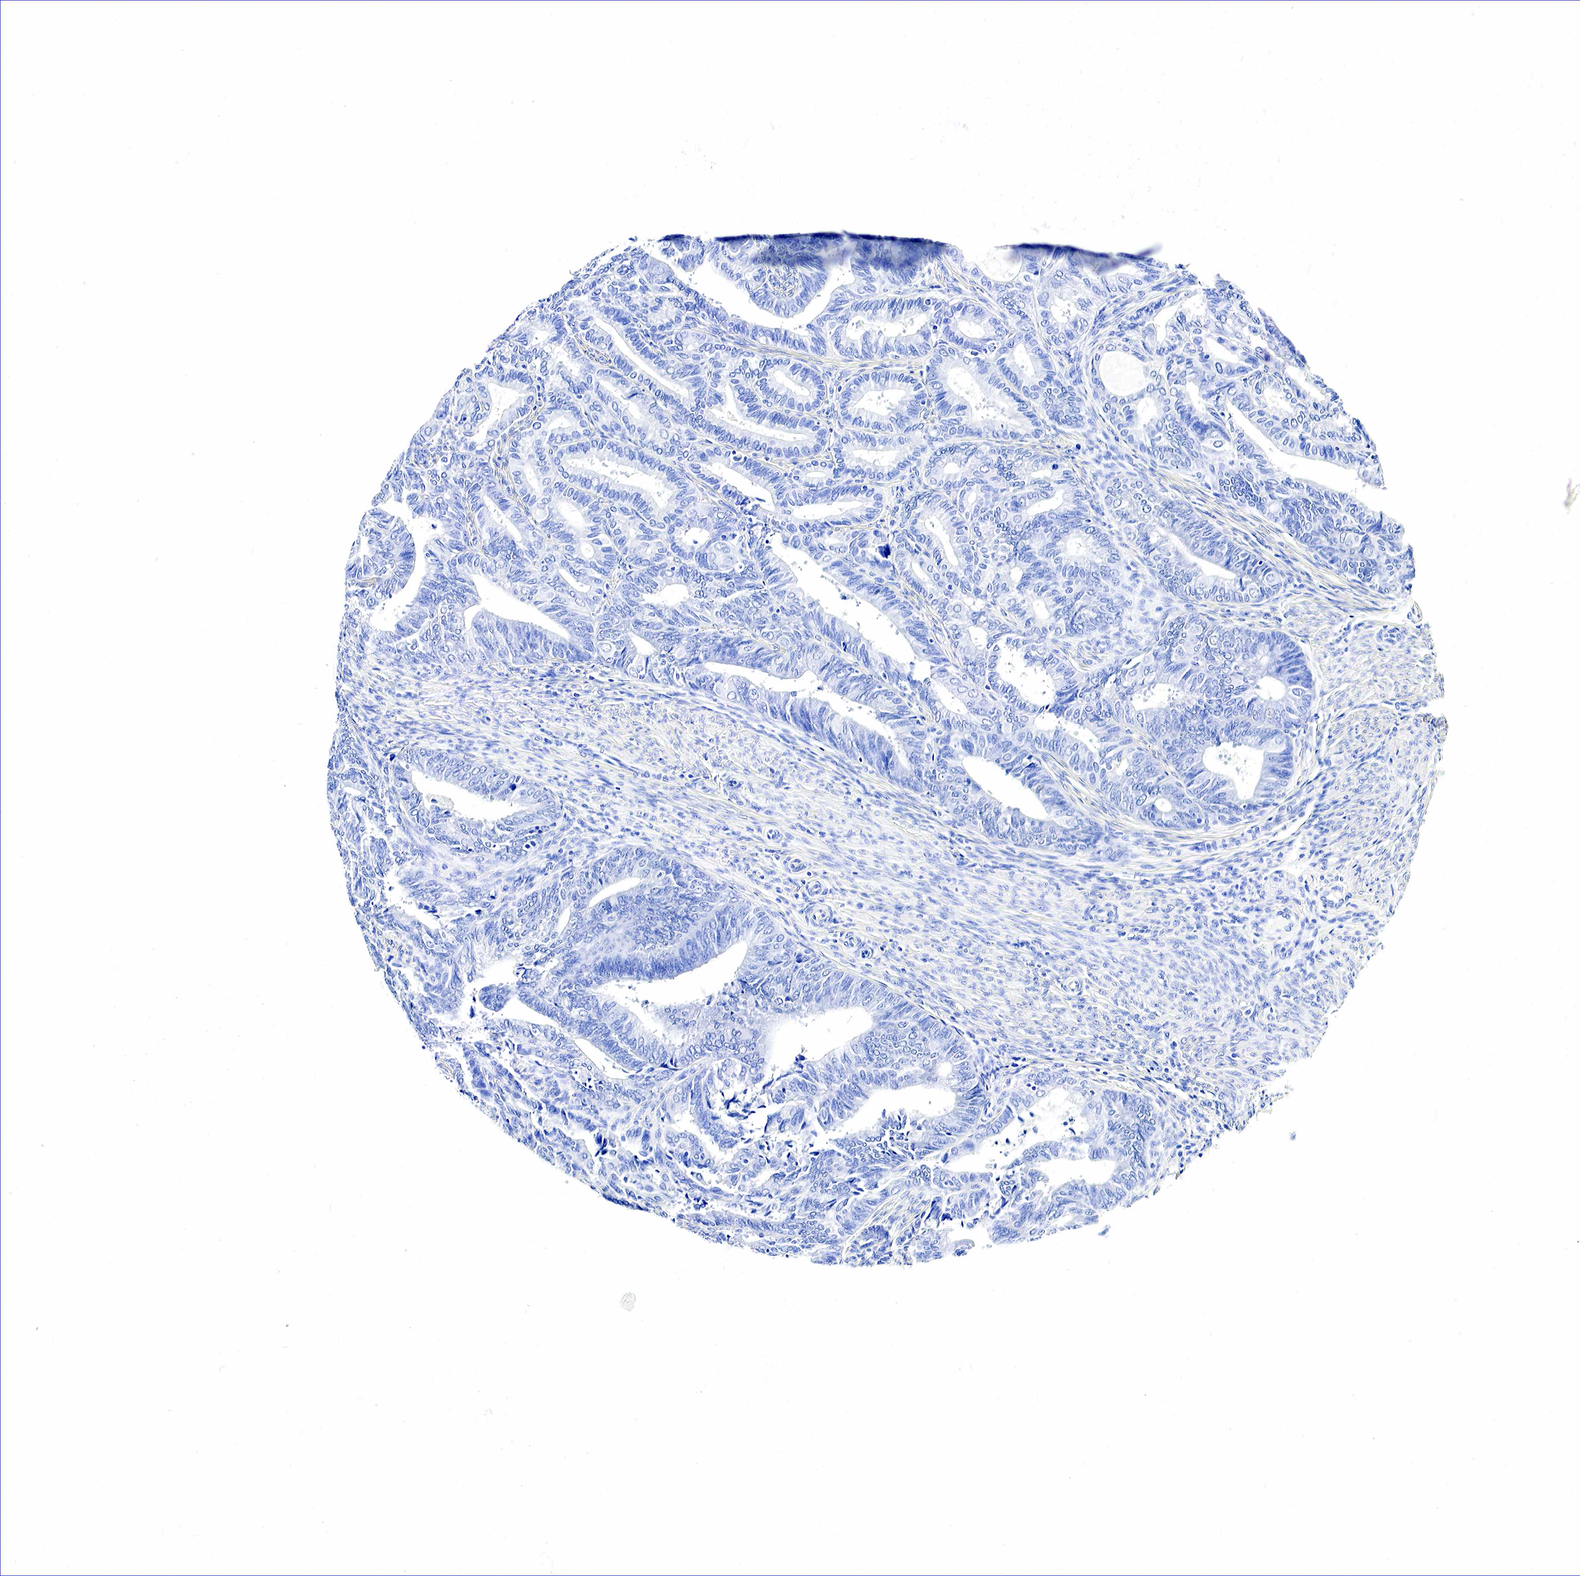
{"staining": {"intensity": "negative", "quantity": "none", "location": "none"}, "tissue": "endometrial cancer", "cell_type": "Tumor cells", "image_type": "cancer", "snomed": [{"axis": "morphology", "description": "Adenocarcinoma, NOS"}, {"axis": "topography", "description": "Endometrium"}], "caption": "This is an IHC micrograph of human endometrial cancer. There is no staining in tumor cells.", "gene": "GAST", "patient": {"sex": "female", "age": 63}}